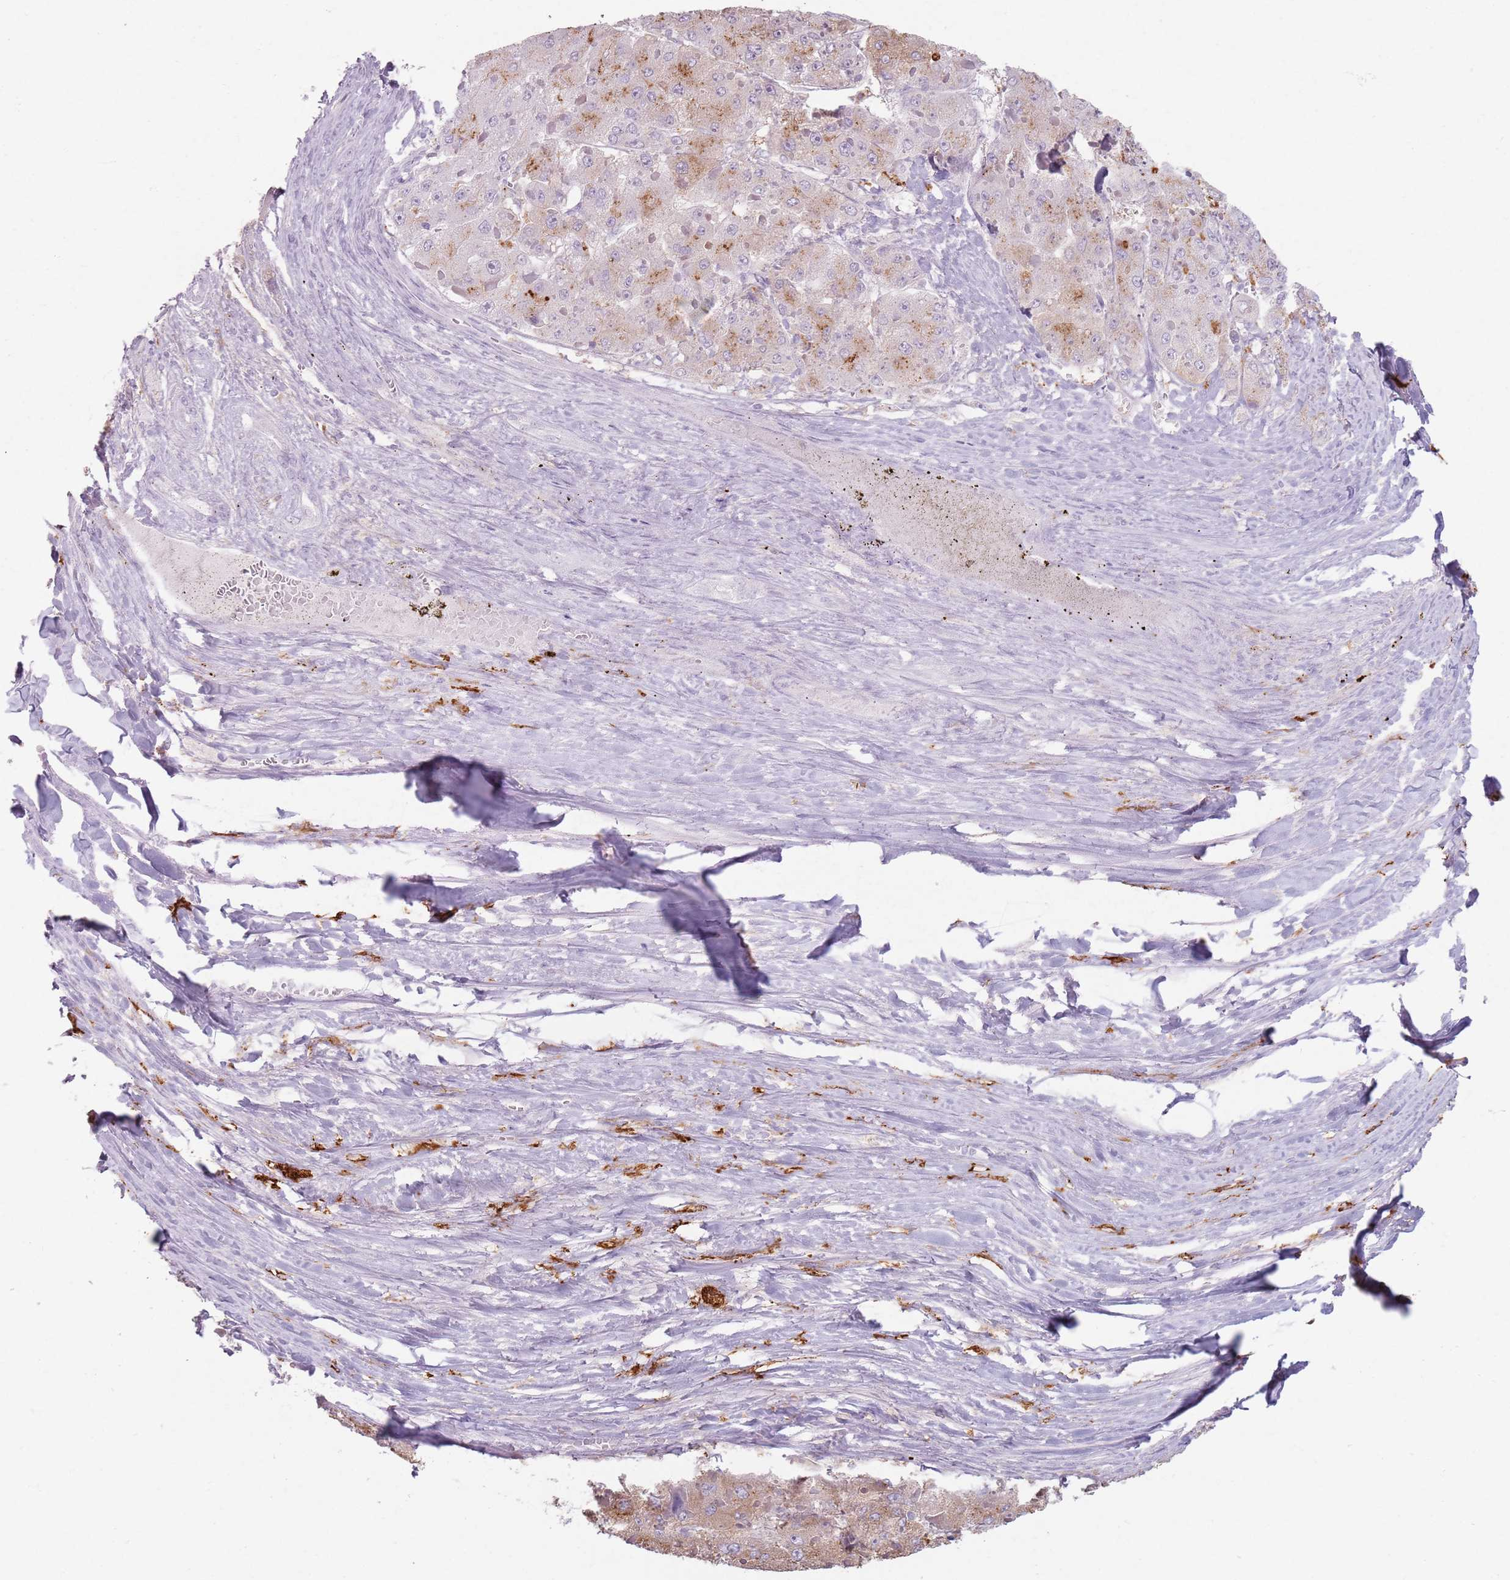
{"staining": {"intensity": "weak", "quantity": "25%-75%", "location": "cytoplasmic/membranous"}, "tissue": "liver cancer", "cell_type": "Tumor cells", "image_type": "cancer", "snomed": [{"axis": "morphology", "description": "Carcinoma, Hepatocellular, NOS"}, {"axis": "topography", "description": "Liver"}], "caption": "This is a micrograph of immunohistochemistry (IHC) staining of liver hepatocellular carcinoma, which shows weak expression in the cytoplasmic/membranous of tumor cells.", "gene": "GDPGP1", "patient": {"sex": "female", "age": 73}}